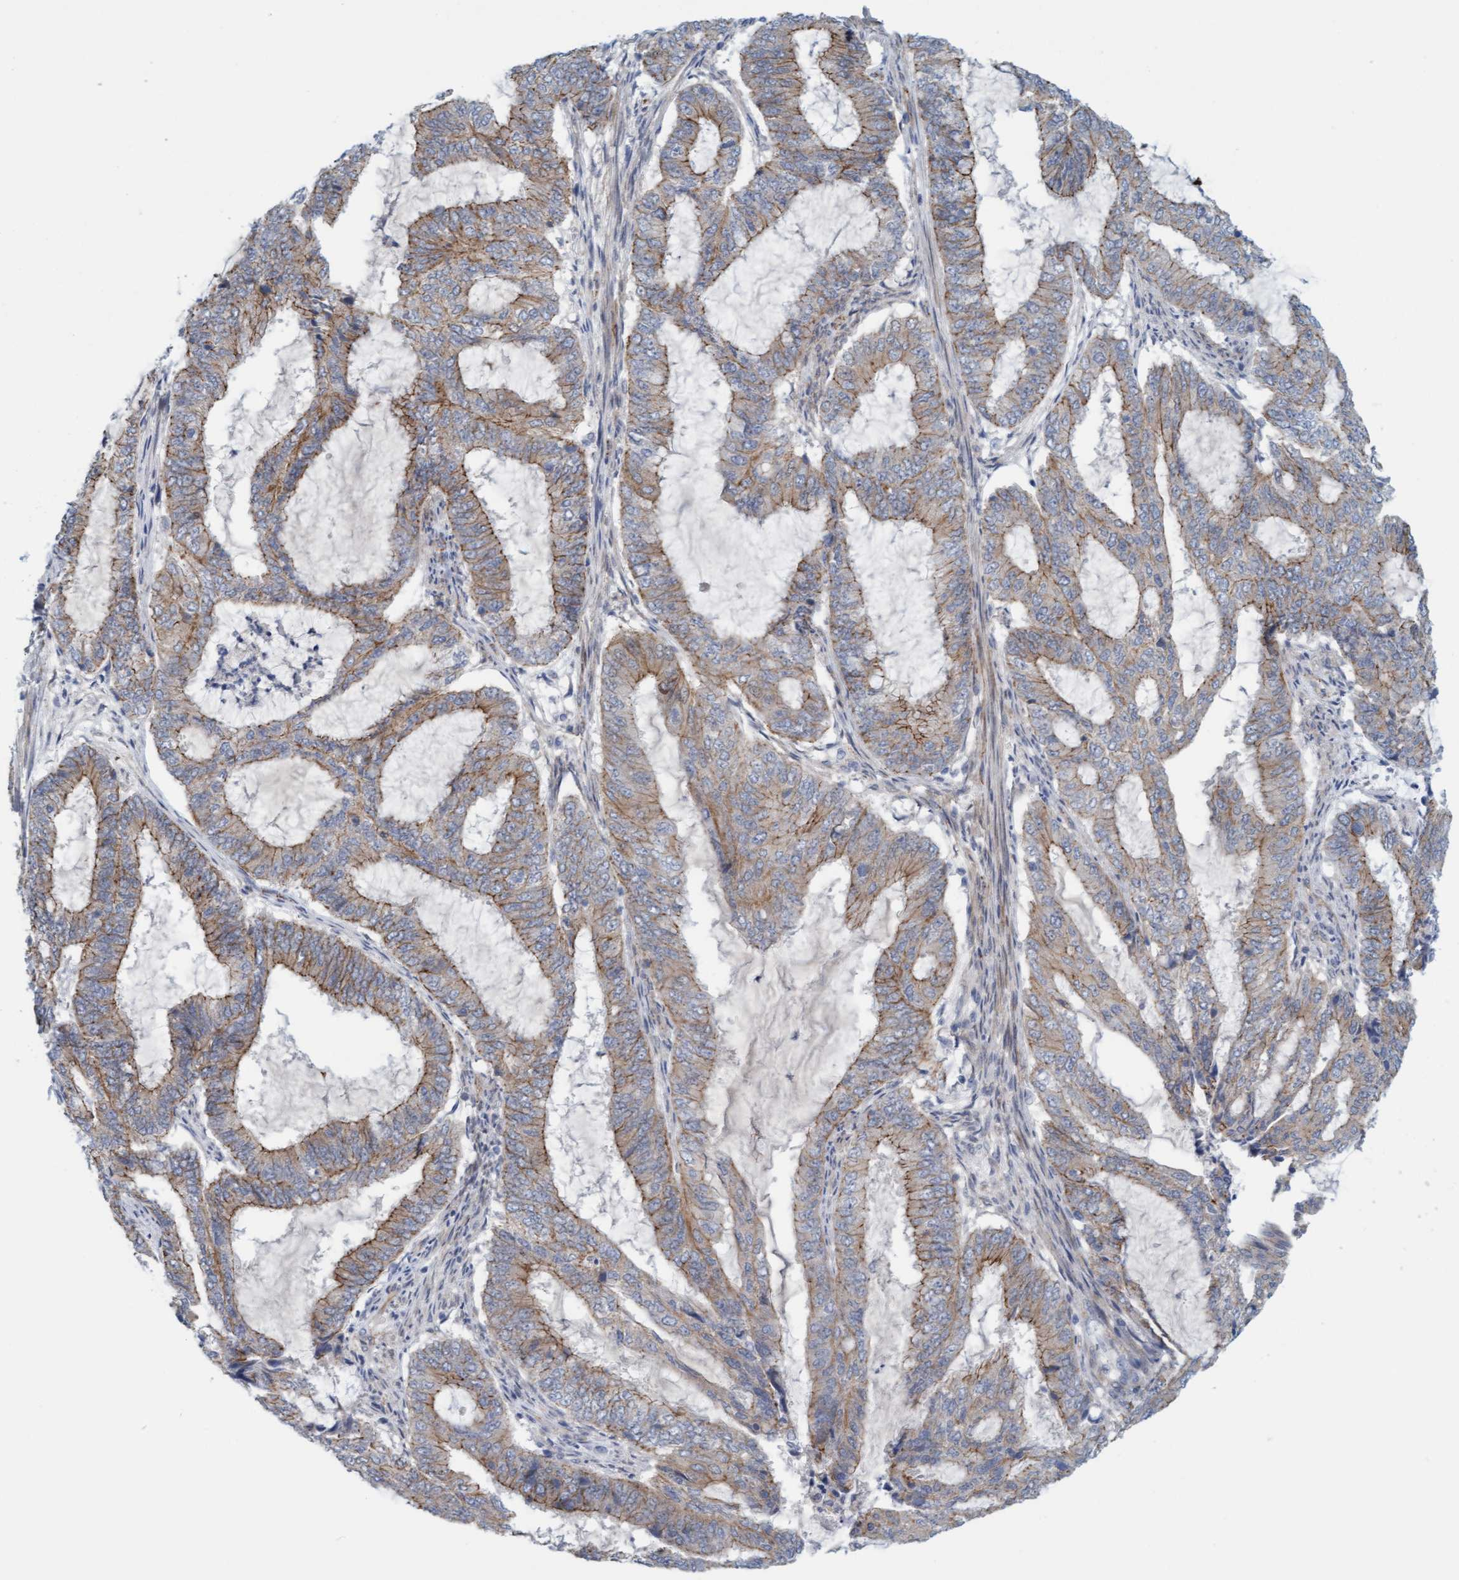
{"staining": {"intensity": "moderate", "quantity": "<25%", "location": "cytoplasmic/membranous"}, "tissue": "endometrial cancer", "cell_type": "Tumor cells", "image_type": "cancer", "snomed": [{"axis": "morphology", "description": "Adenocarcinoma, NOS"}, {"axis": "topography", "description": "Endometrium"}], "caption": "A brown stain labels moderate cytoplasmic/membranous positivity of a protein in endometrial cancer (adenocarcinoma) tumor cells.", "gene": "KRBA2", "patient": {"sex": "female", "age": 51}}